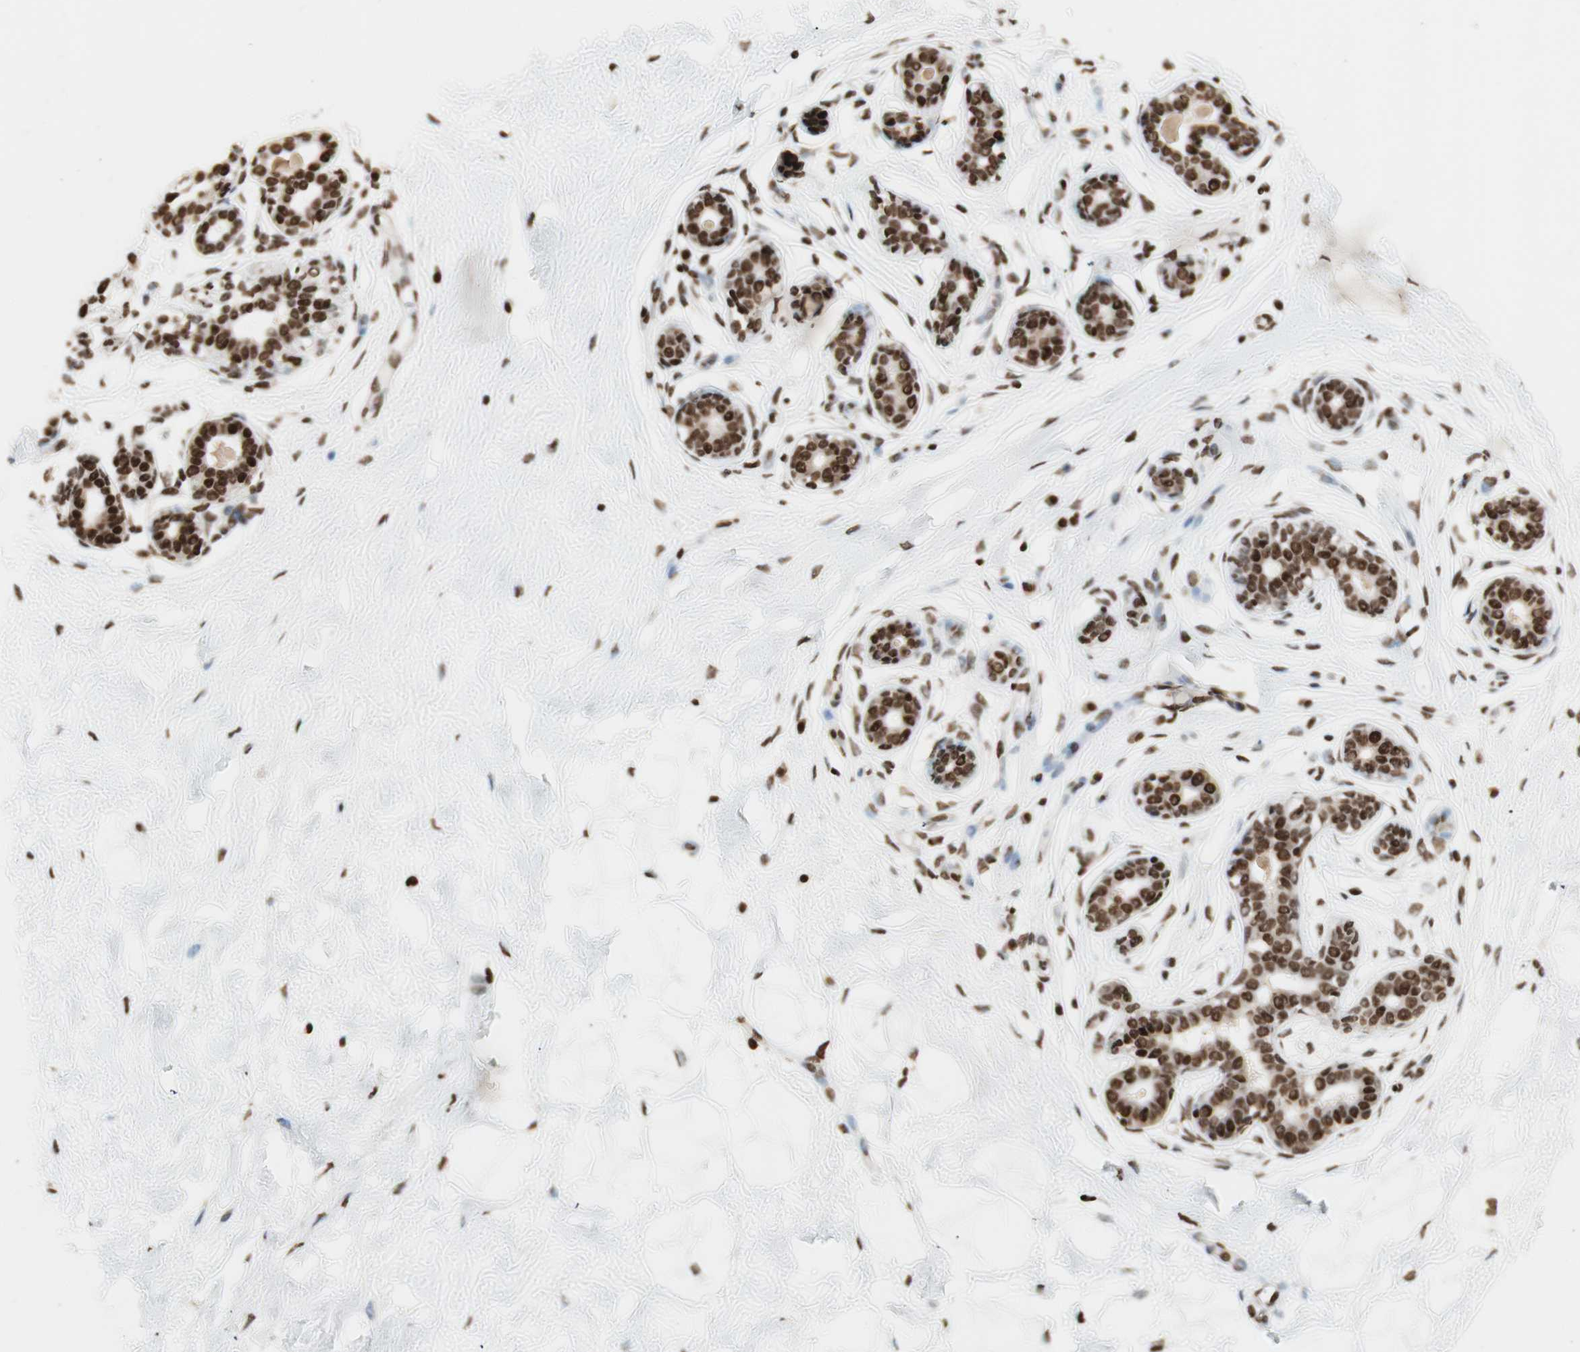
{"staining": {"intensity": "strong", "quantity": ">75%", "location": "nuclear"}, "tissue": "breast", "cell_type": "Adipocytes", "image_type": "normal", "snomed": [{"axis": "morphology", "description": "Normal tissue, NOS"}, {"axis": "topography", "description": "Breast"}], "caption": "Brown immunohistochemical staining in unremarkable human breast displays strong nuclear staining in approximately >75% of adipocytes. (brown staining indicates protein expression, while blue staining denotes nuclei).", "gene": "HNRNPA2B1", "patient": {"sex": "female", "age": 23}}